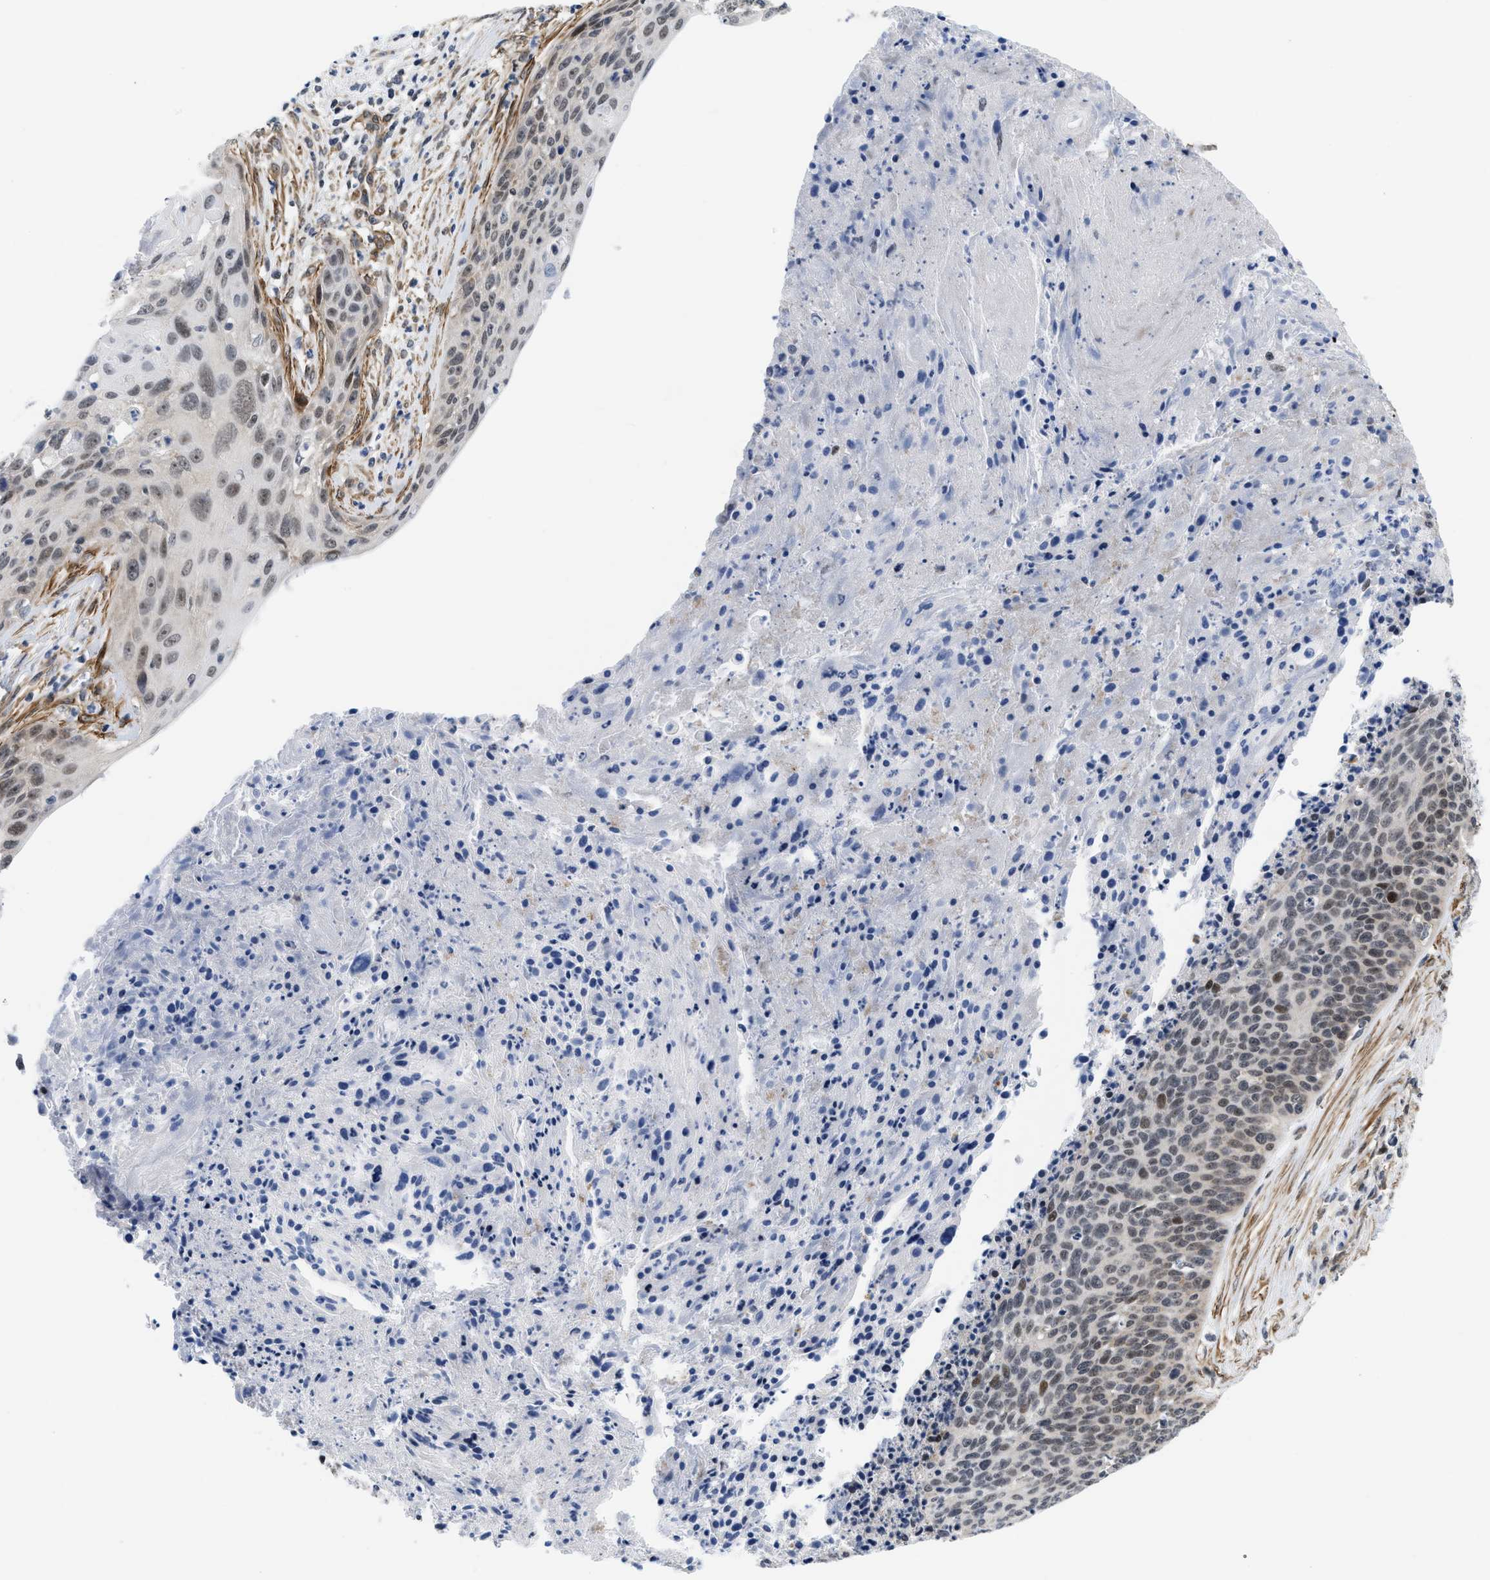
{"staining": {"intensity": "weak", "quantity": ">75%", "location": "nuclear"}, "tissue": "cervical cancer", "cell_type": "Tumor cells", "image_type": "cancer", "snomed": [{"axis": "morphology", "description": "Squamous cell carcinoma, NOS"}, {"axis": "topography", "description": "Cervix"}], "caption": "This is an image of immunohistochemistry staining of cervical cancer, which shows weak expression in the nuclear of tumor cells.", "gene": "GPRASP2", "patient": {"sex": "female", "age": 55}}